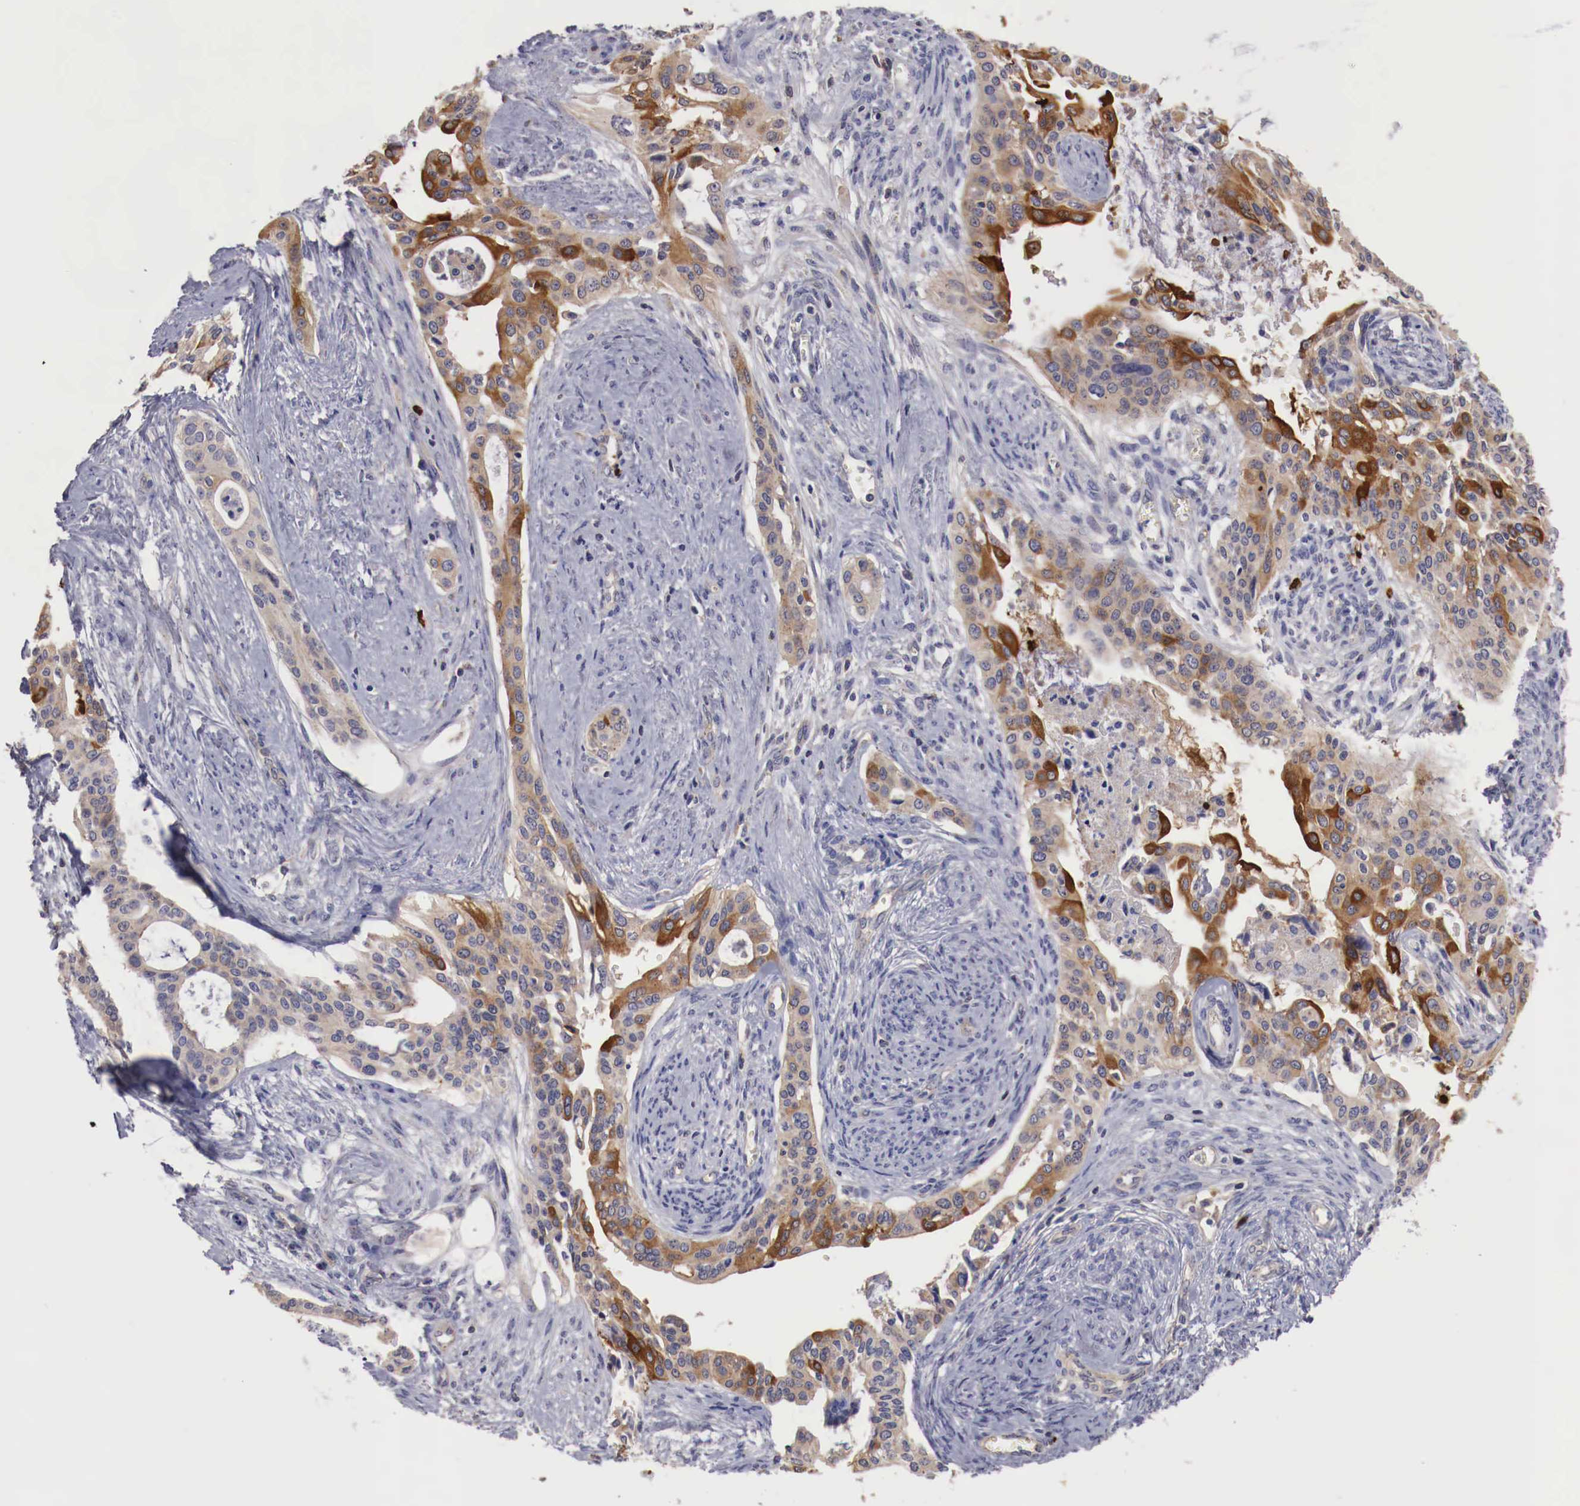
{"staining": {"intensity": "moderate", "quantity": "25%-75%", "location": "cytoplasmic/membranous"}, "tissue": "cervical cancer", "cell_type": "Tumor cells", "image_type": "cancer", "snomed": [{"axis": "morphology", "description": "Squamous cell carcinoma, NOS"}, {"axis": "topography", "description": "Cervix"}], "caption": "Protein analysis of squamous cell carcinoma (cervical) tissue demonstrates moderate cytoplasmic/membranous positivity in approximately 25%-75% of tumor cells.", "gene": "PITPNA", "patient": {"sex": "female", "age": 34}}